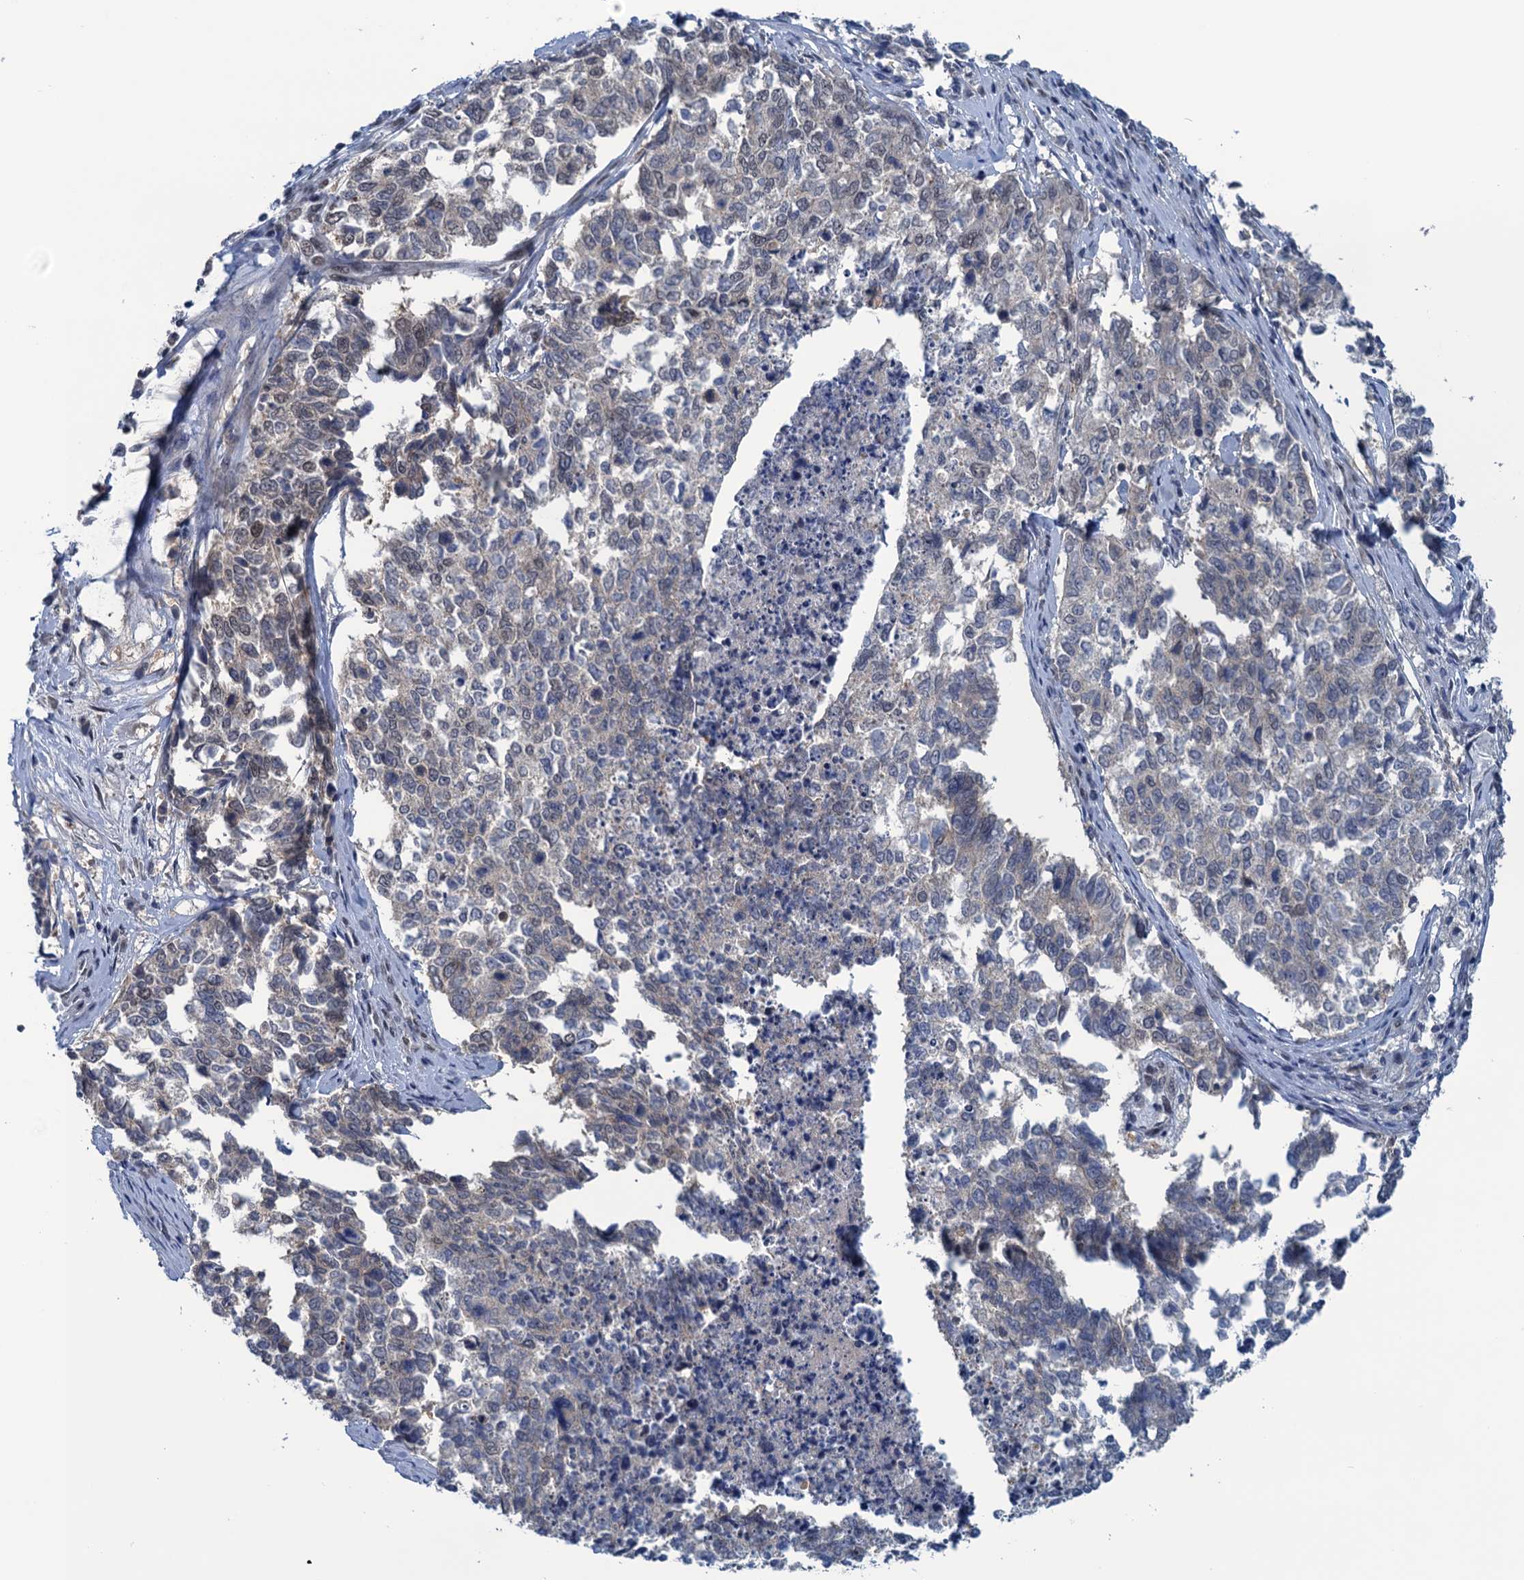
{"staining": {"intensity": "weak", "quantity": "<25%", "location": "nuclear"}, "tissue": "cervical cancer", "cell_type": "Tumor cells", "image_type": "cancer", "snomed": [{"axis": "morphology", "description": "Squamous cell carcinoma, NOS"}, {"axis": "topography", "description": "Cervix"}], "caption": "A high-resolution histopathology image shows immunohistochemistry (IHC) staining of cervical cancer (squamous cell carcinoma), which displays no significant staining in tumor cells.", "gene": "SAE1", "patient": {"sex": "female", "age": 63}}